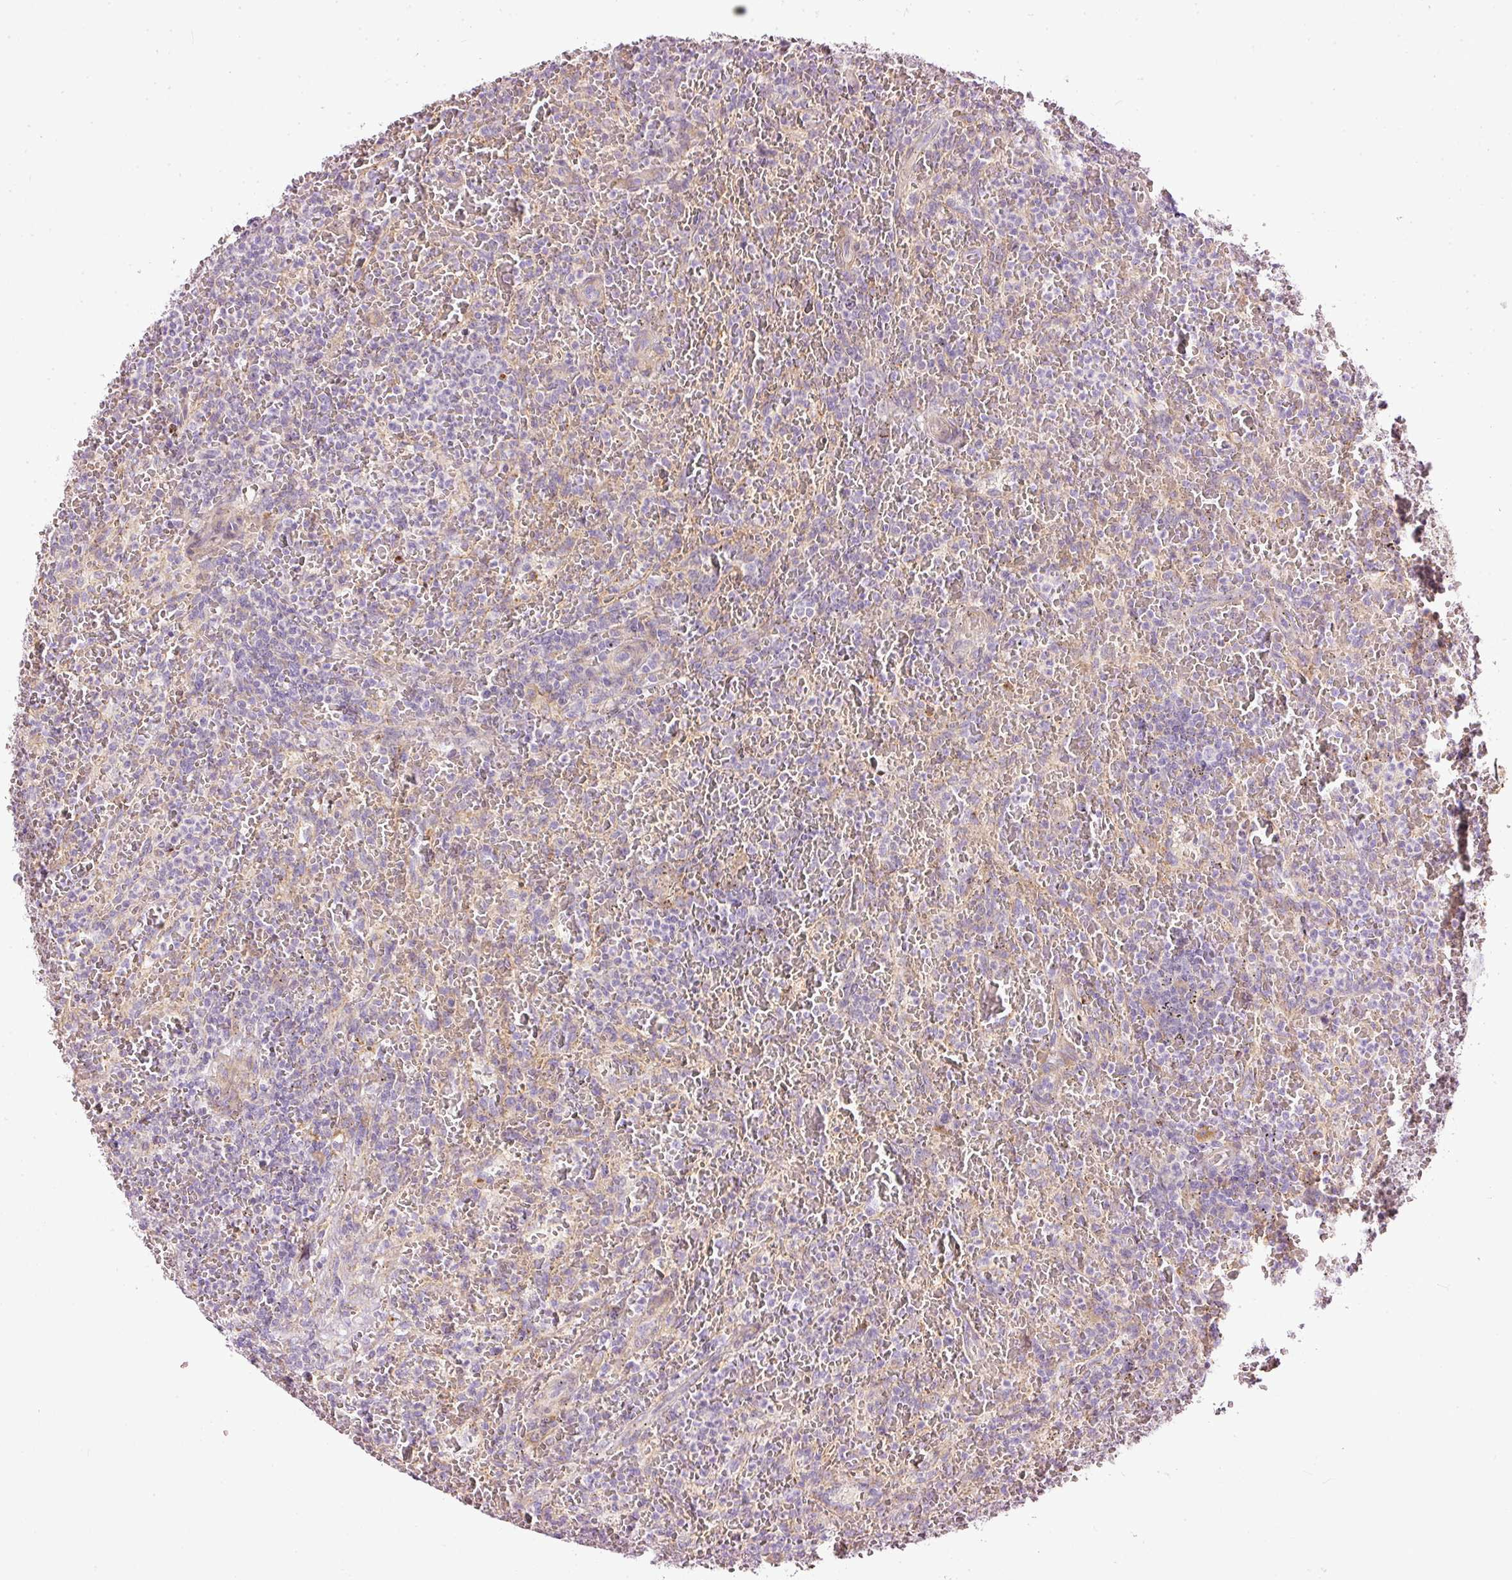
{"staining": {"intensity": "negative", "quantity": "none", "location": "none"}, "tissue": "lymphoma", "cell_type": "Tumor cells", "image_type": "cancer", "snomed": [{"axis": "morphology", "description": "Malignant lymphoma, non-Hodgkin's type, Low grade"}, {"axis": "topography", "description": "Spleen"}], "caption": "Tumor cells are negative for brown protein staining in low-grade malignant lymphoma, non-Hodgkin's type.", "gene": "PAQR9", "patient": {"sex": "female", "age": 64}}